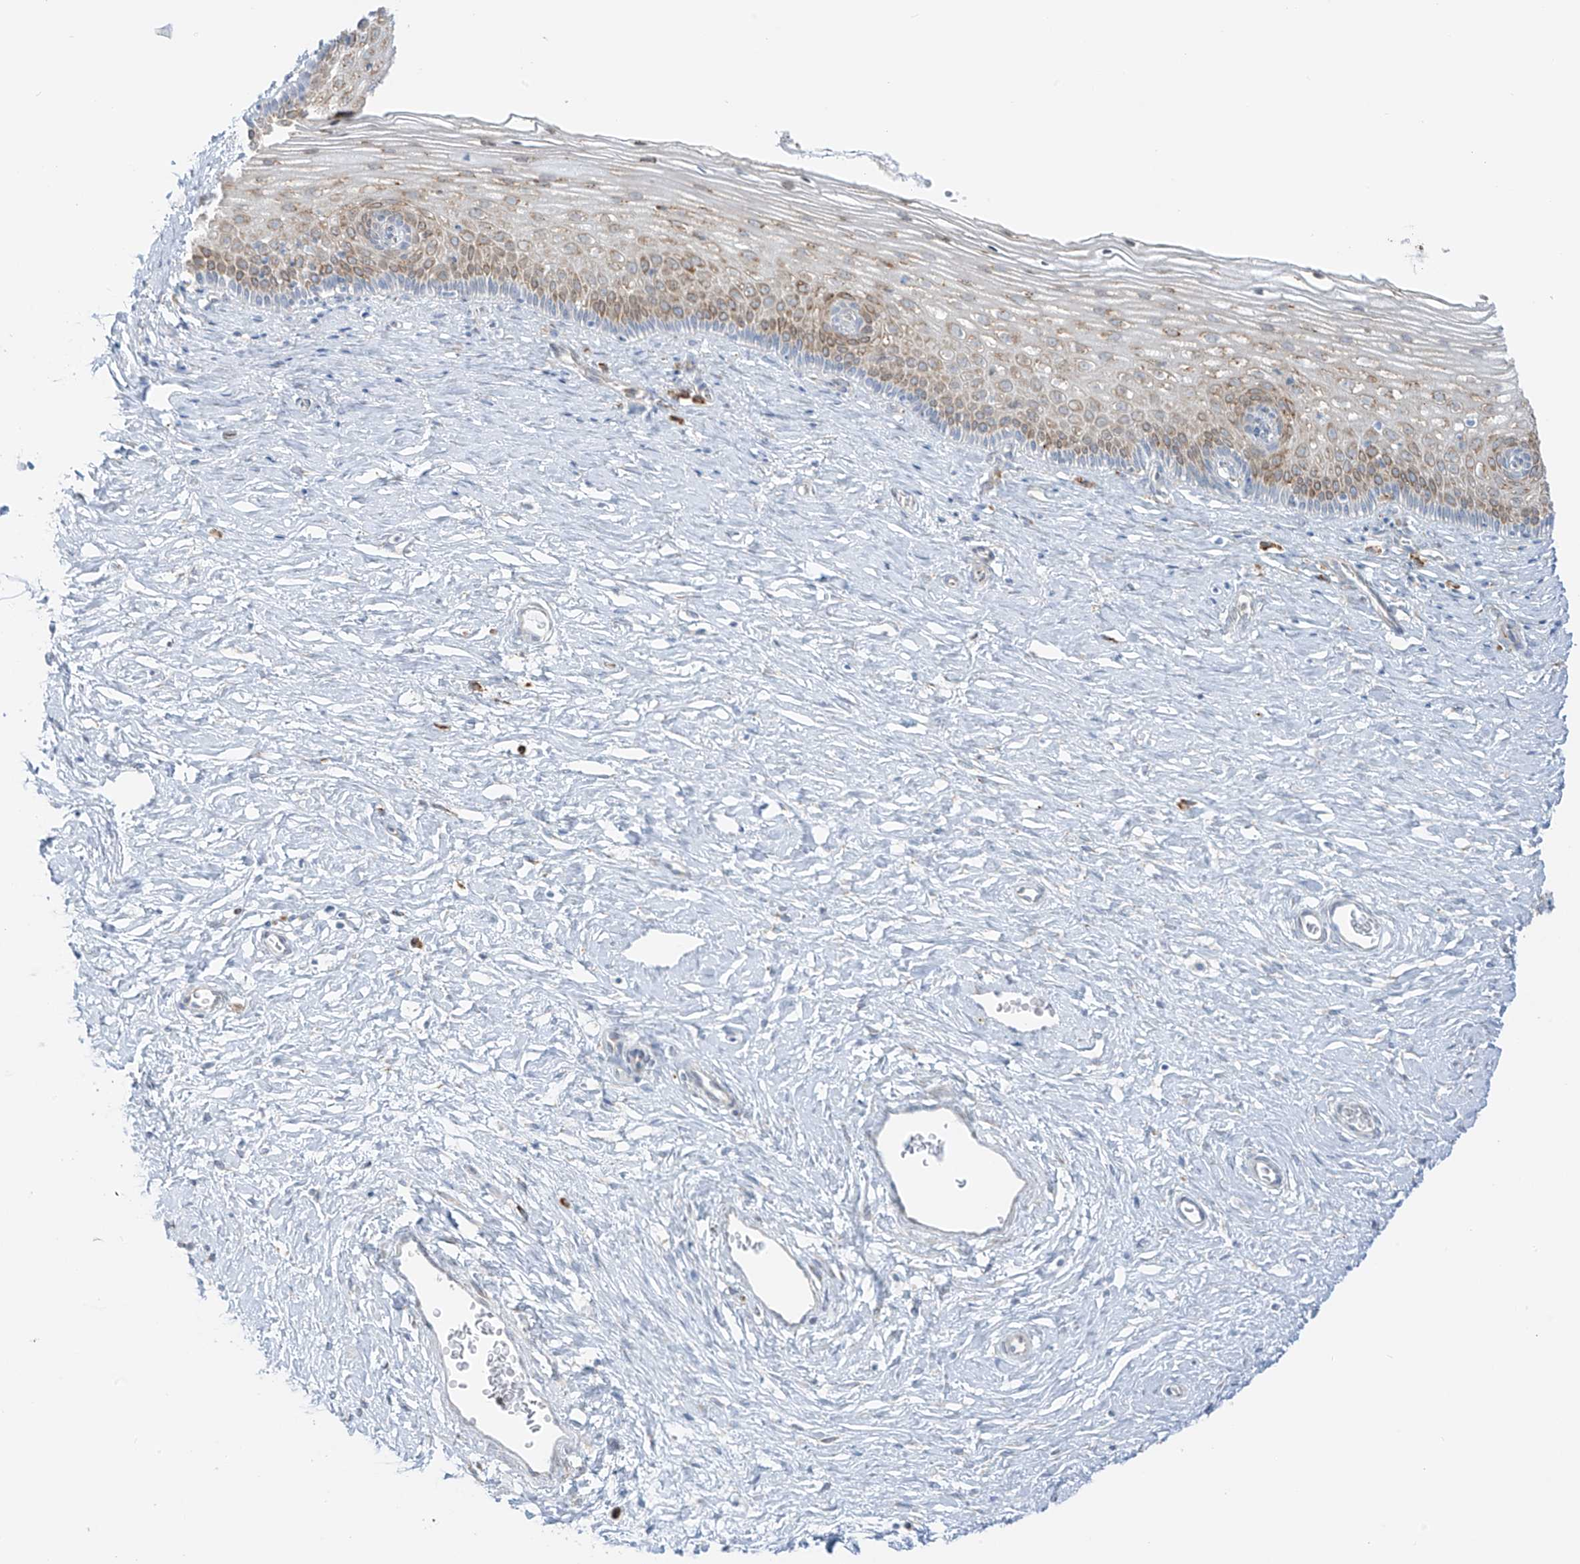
{"staining": {"intensity": "weak", "quantity": "25%-75%", "location": "cytoplasmic/membranous"}, "tissue": "cervix", "cell_type": "Glandular cells", "image_type": "normal", "snomed": [{"axis": "morphology", "description": "Normal tissue, NOS"}, {"axis": "topography", "description": "Cervix"}], "caption": "Cervix stained for a protein displays weak cytoplasmic/membranous positivity in glandular cells.", "gene": "LRRC59", "patient": {"sex": "female", "age": 33}}